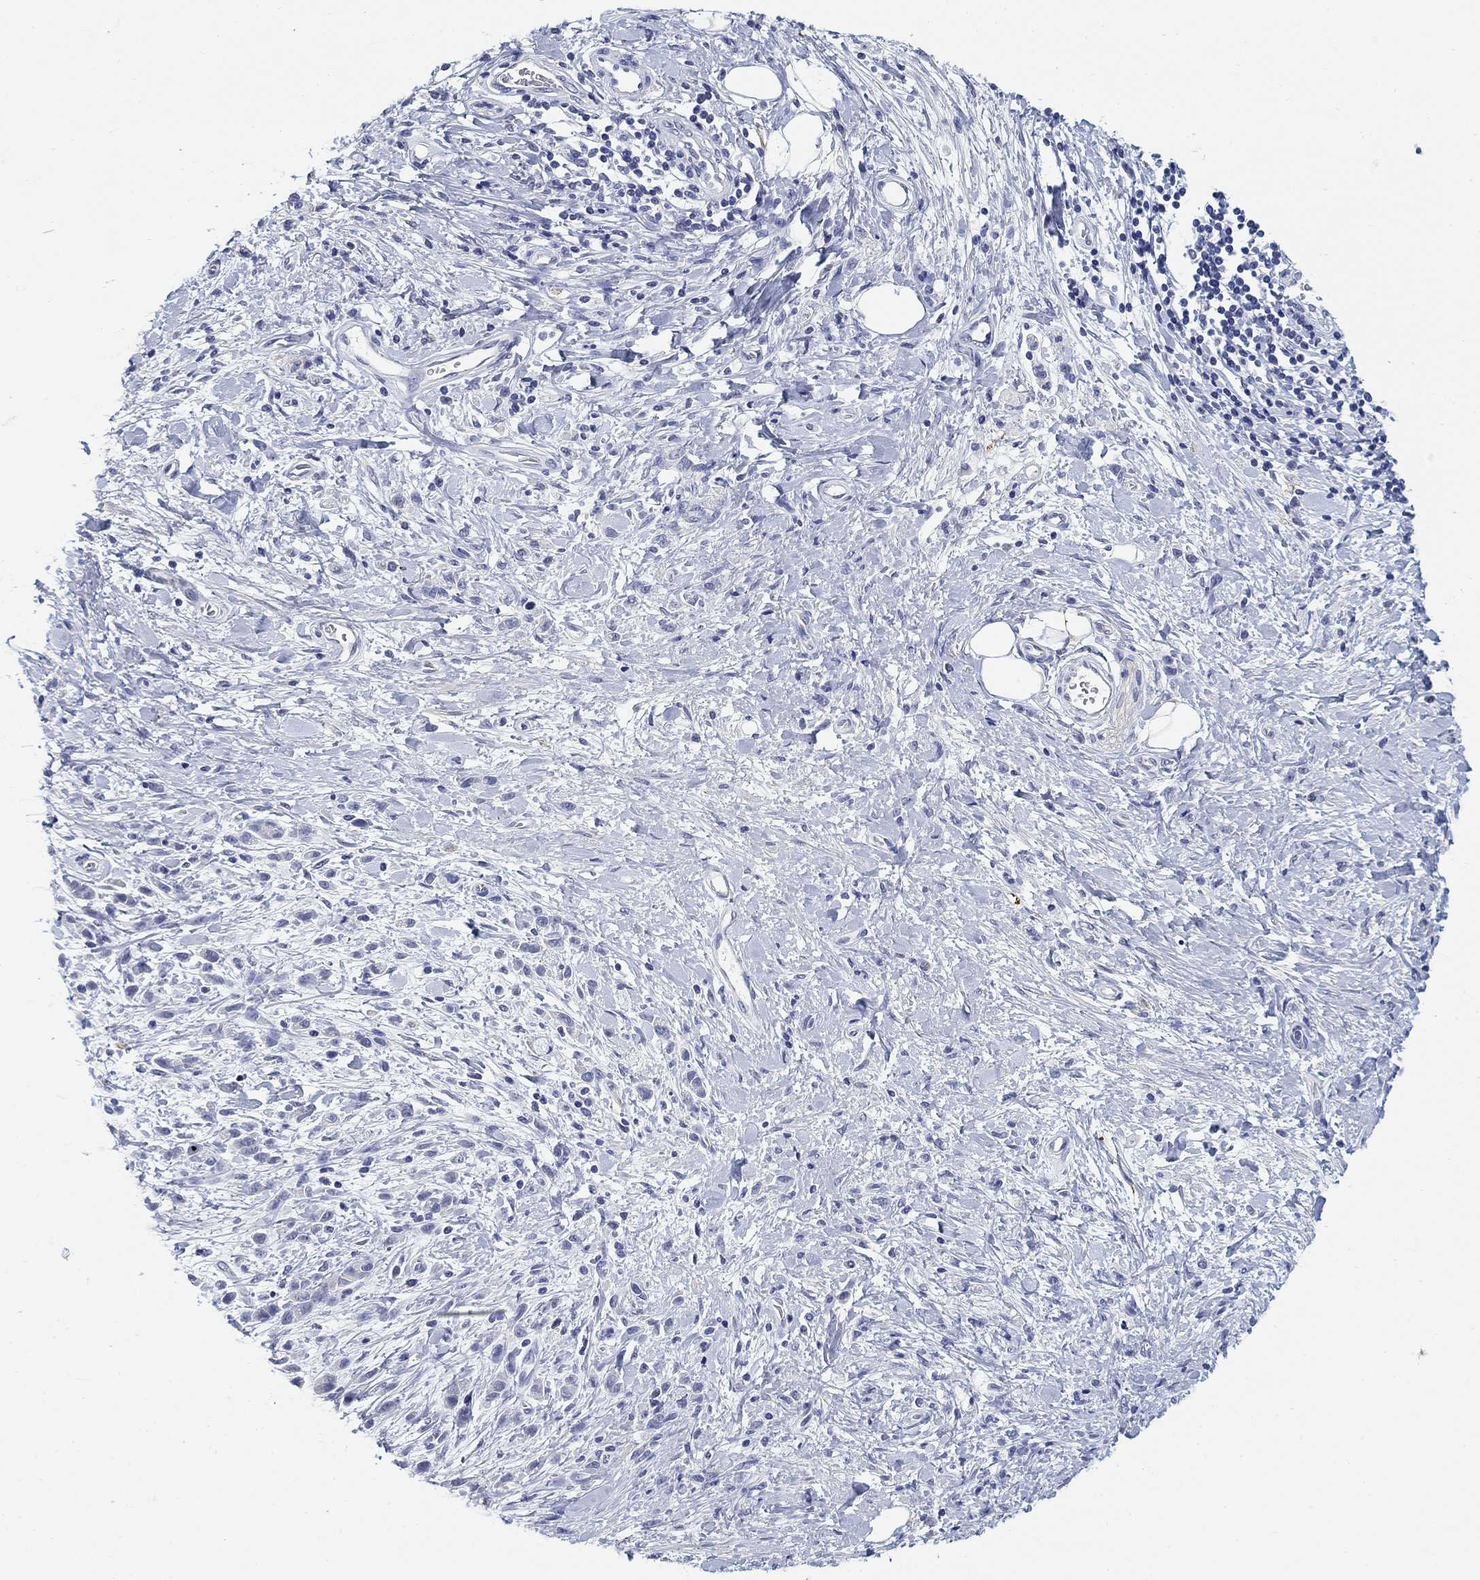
{"staining": {"intensity": "negative", "quantity": "none", "location": "none"}, "tissue": "stomach cancer", "cell_type": "Tumor cells", "image_type": "cancer", "snomed": [{"axis": "morphology", "description": "Adenocarcinoma, NOS"}, {"axis": "topography", "description": "Stomach"}], "caption": "An image of human adenocarcinoma (stomach) is negative for staining in tumor cells.", "gene": "CLUL1", "patient": {"sex": "male", "age": 77}}